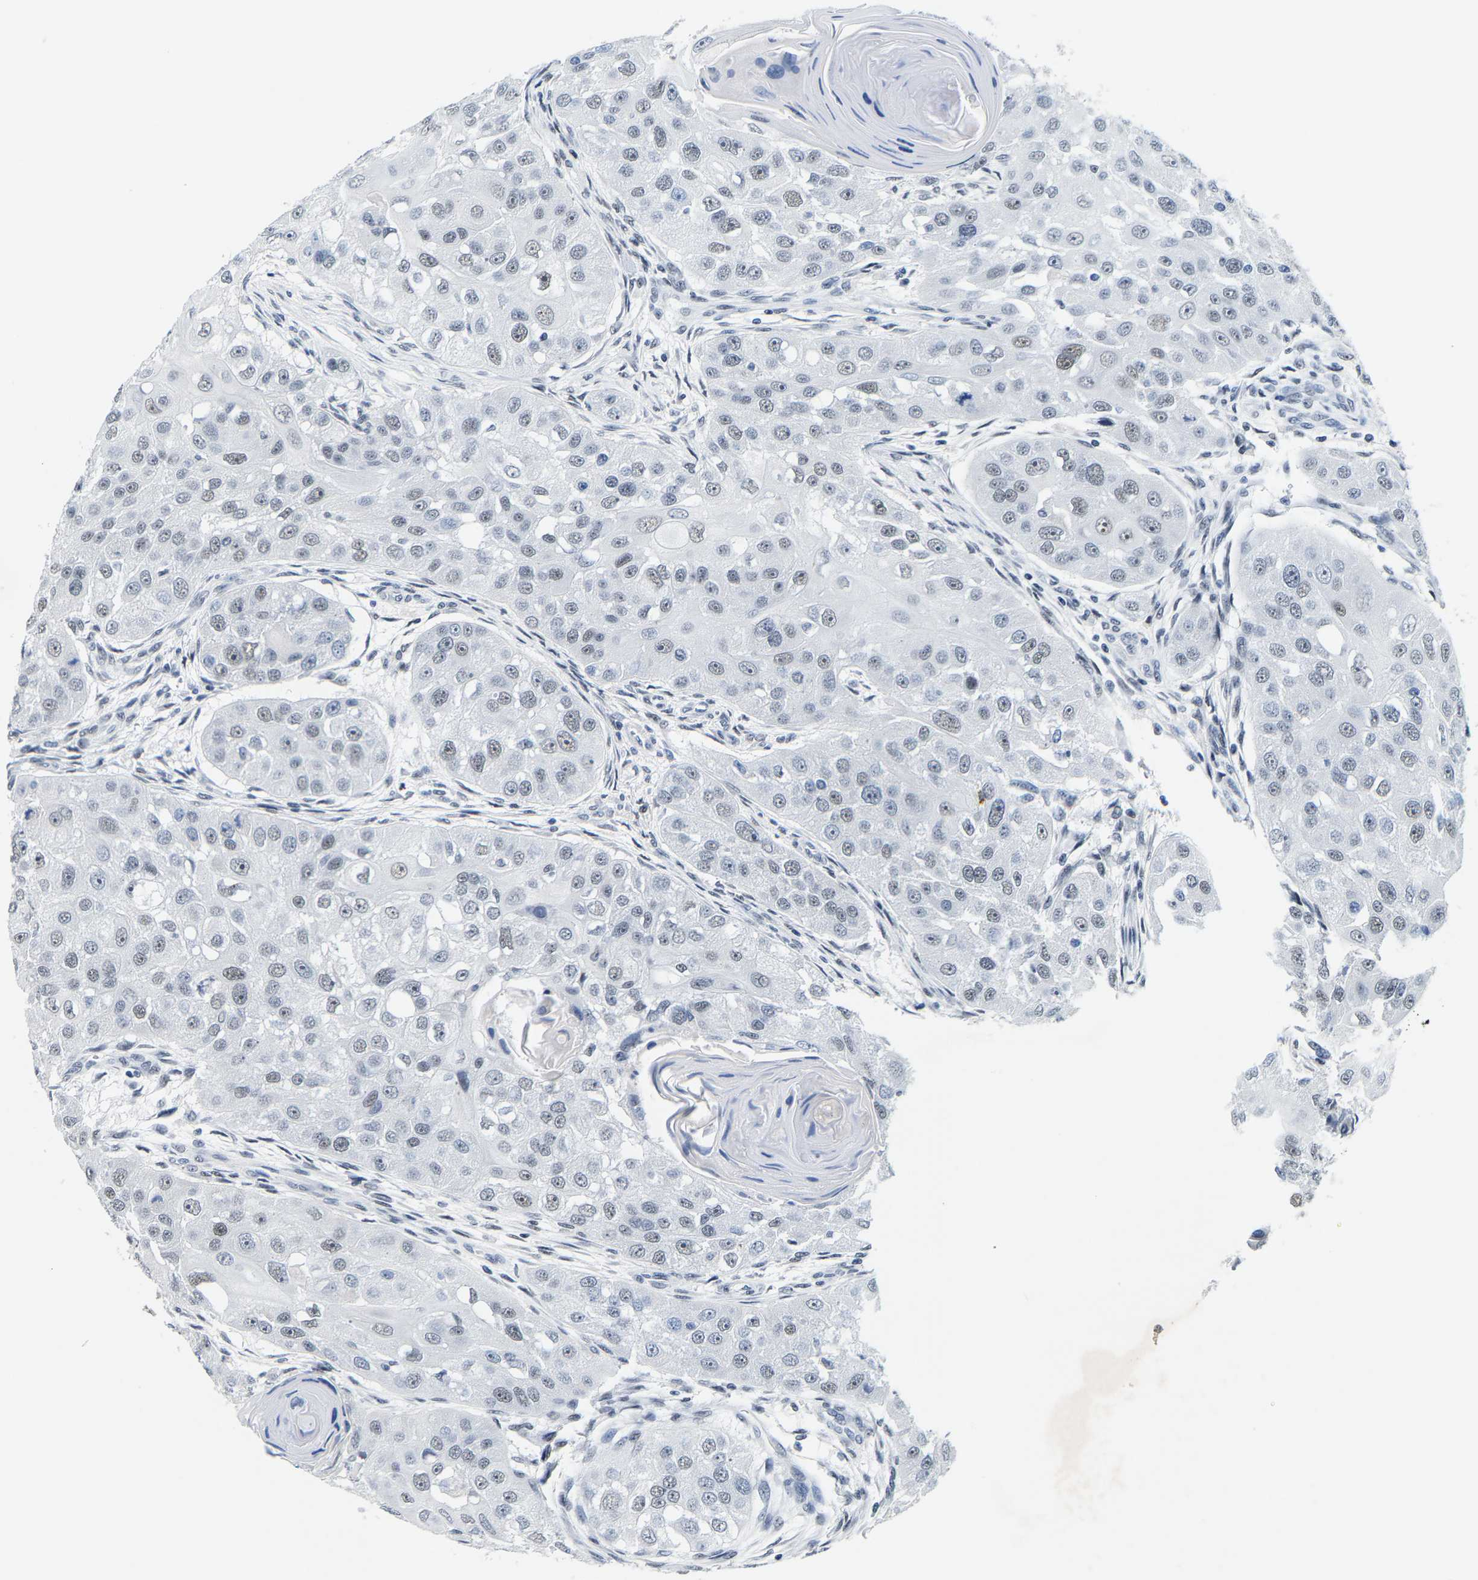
{"staining": {"intensity": "weak", "quantity": "<25%", "location": "nuclear"}, "tissue": "head and neck cancer", "cell_type": "Tumor cells", "image_type": "cancer", "snomed": [{"axis": "morphology", "description": "Normal tissue, NOS"}, {"axis": "morphology", "description": "Squamous cell carcinoma, NOS"}, {"axis": "topography", "description": "Skeletal muscle"}, {"axis": "topography", "description": "Head-Neck"}], "caption": "High power microscopy photomicrograph of an immunohistochemistry histopathology image of head and neck squamous cell carcinoma, revealing no significant staining in tumor cells.", "gene": "SETD1B", "patient": {"sex": "male", "age": 51}}